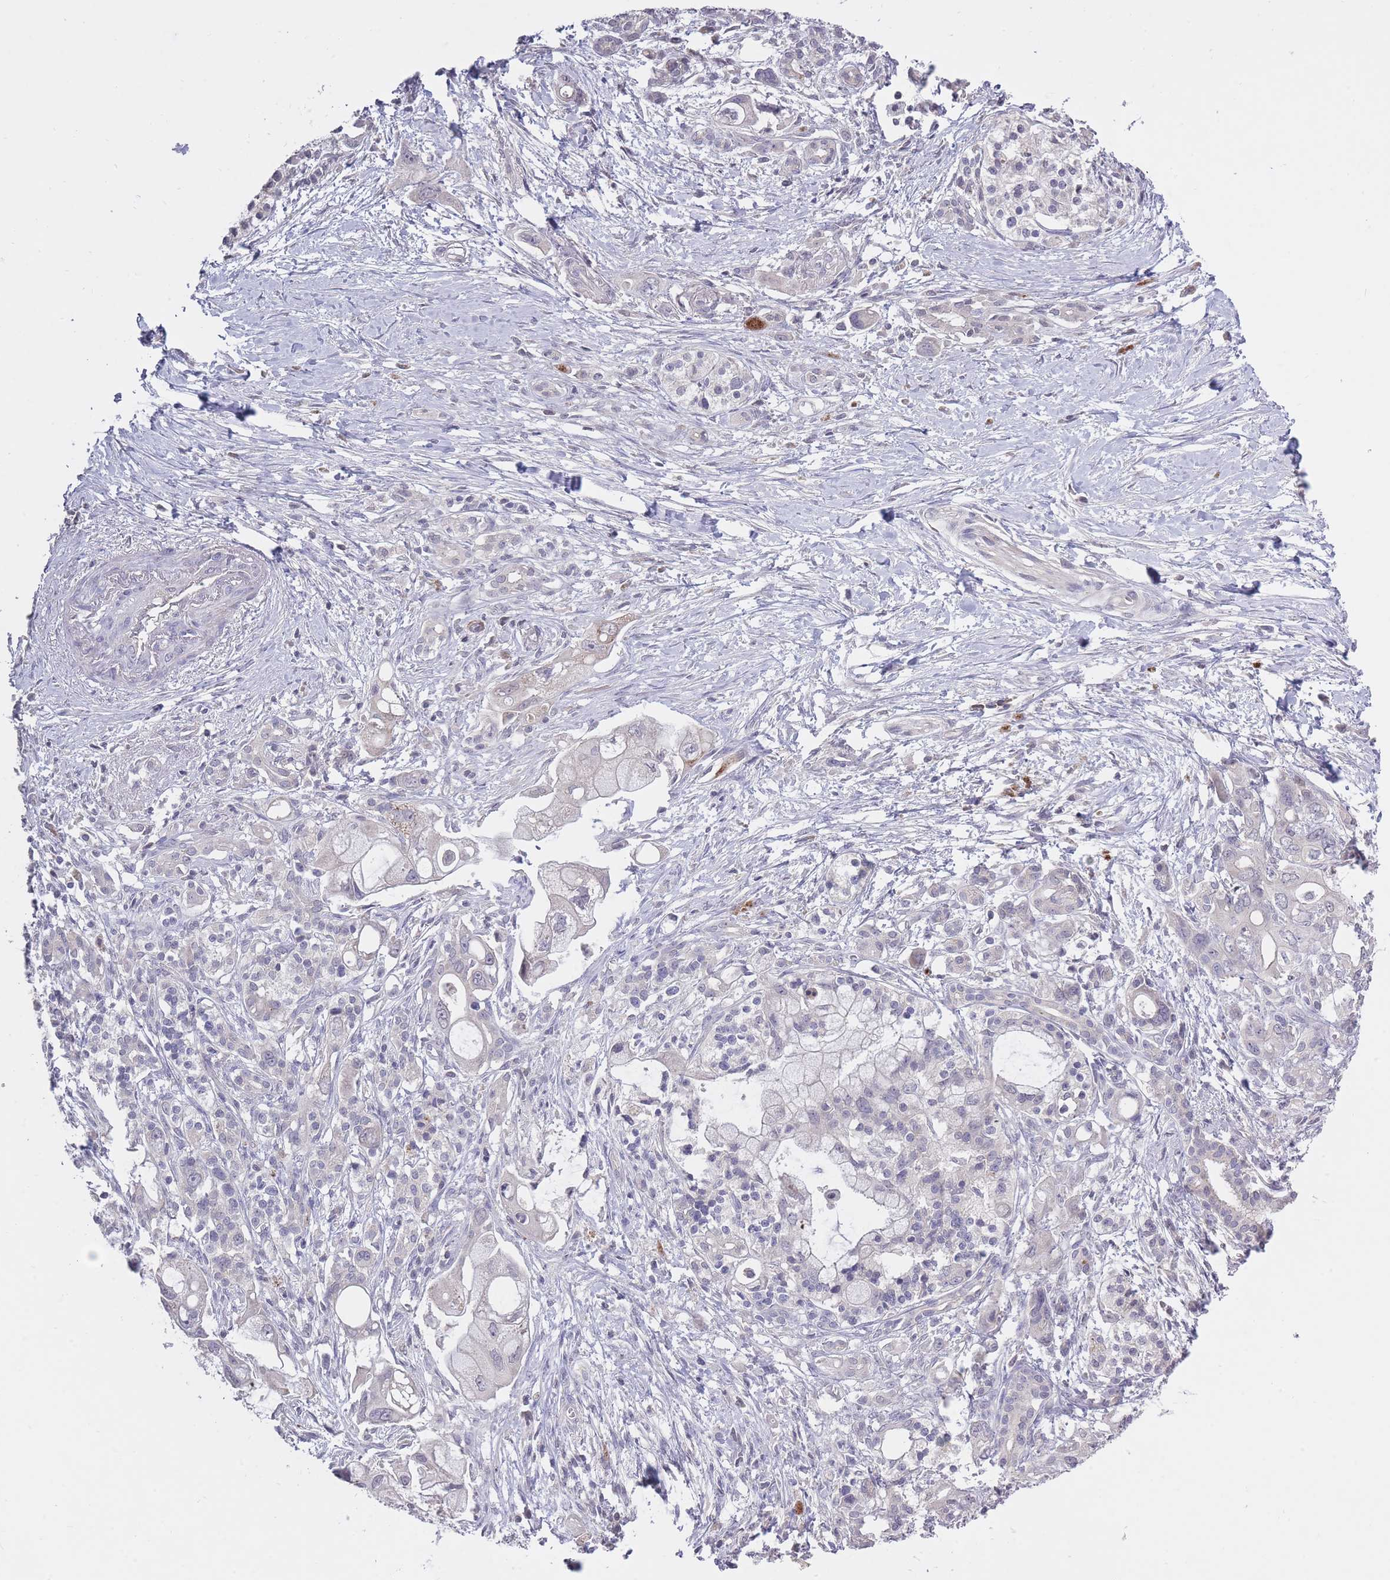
{"staining": {"intensity": "negative", "quantity": "none", "location": "none"}, "tissue": "pancreatic cancer", "cell_type": "Tumor cells", "image_type": "cancer", "snomed": [{"axis": "morphology", "description": "Adenocarcinoma, NOS"}, {"axis": "topography", "description": "Pancreas"}], "caption": "Immunohistochemistry (IHC) micrograph of neoplastic tissue: human pancreatic adenocarcinoma stained with DAB demonstrates no significant protein expression in tumor cells.", "gene": "ADCYAP1R1", "patient": {"sex": "male", "age": 68}}